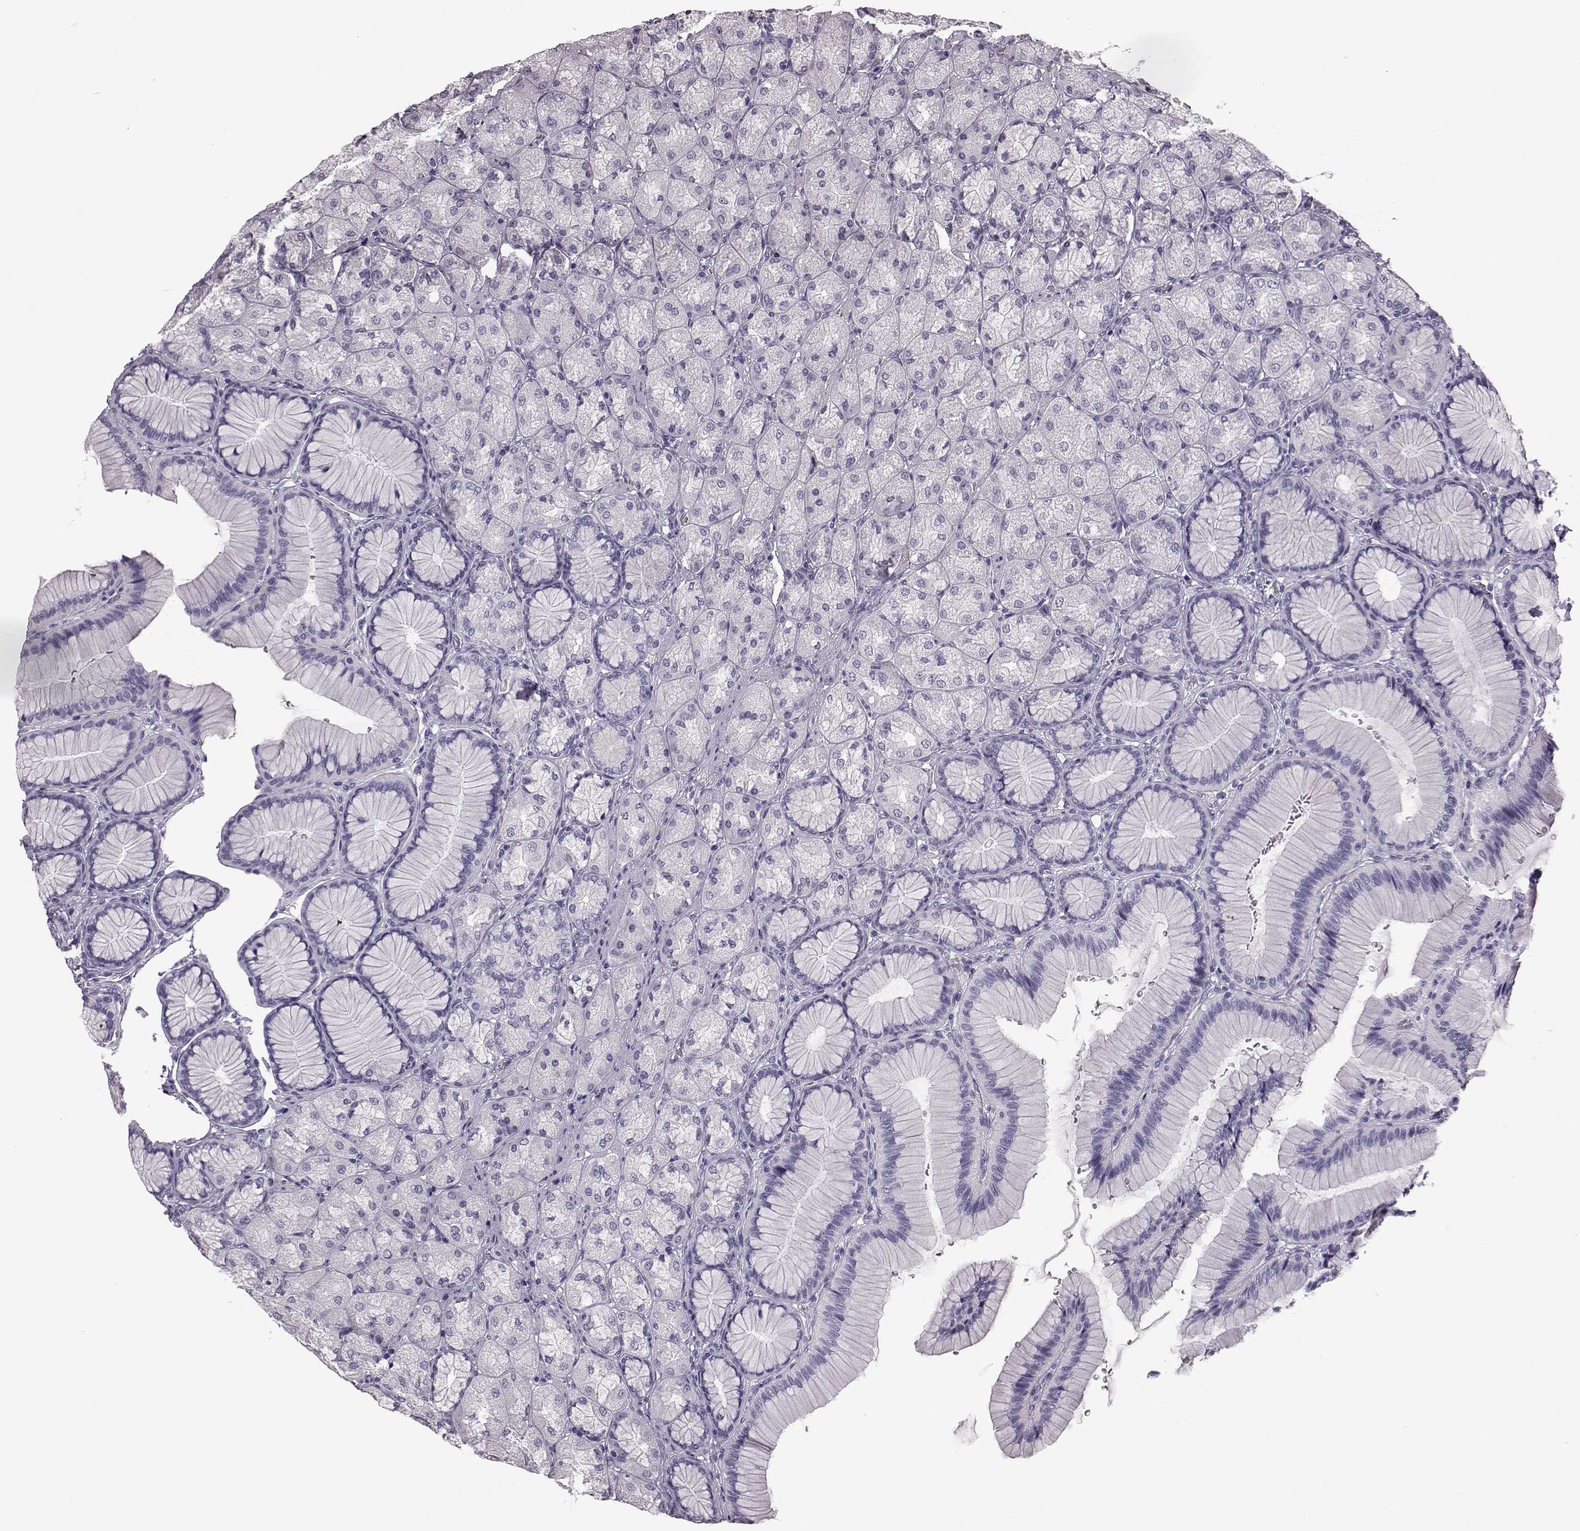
{"staining": {"intensity": "negative", "quantity": "none", "location": "none"}, "tissue": "stomach", "cell_type": "Glandular cells", "image_type": "normal", "snomed": [{"axis": "morphology", "description": "Normal tissue, NOS"}, {"axis": "morphology", "description": "Adenocarcinoma, NOS"}, {"axis": "morphology", "description": "Adenocarcinoma, High grade"}, {"axis": "topography", "description": "Stomach, upper"}, {"axis": "topography", "description": "Stomach"}], "caption": "Histopathology image shows no significant protein positivity in glandular cells of normal stomach. (Stains: DAB (3,3'-diaminobenzidine) immunohistochemistry (IHC) with hematoxylin counter stain, Microscopy: brightfield microscopy at high magnification).", "gene": "AIPL1", "patient": {"sex": "female", "age": 65}}